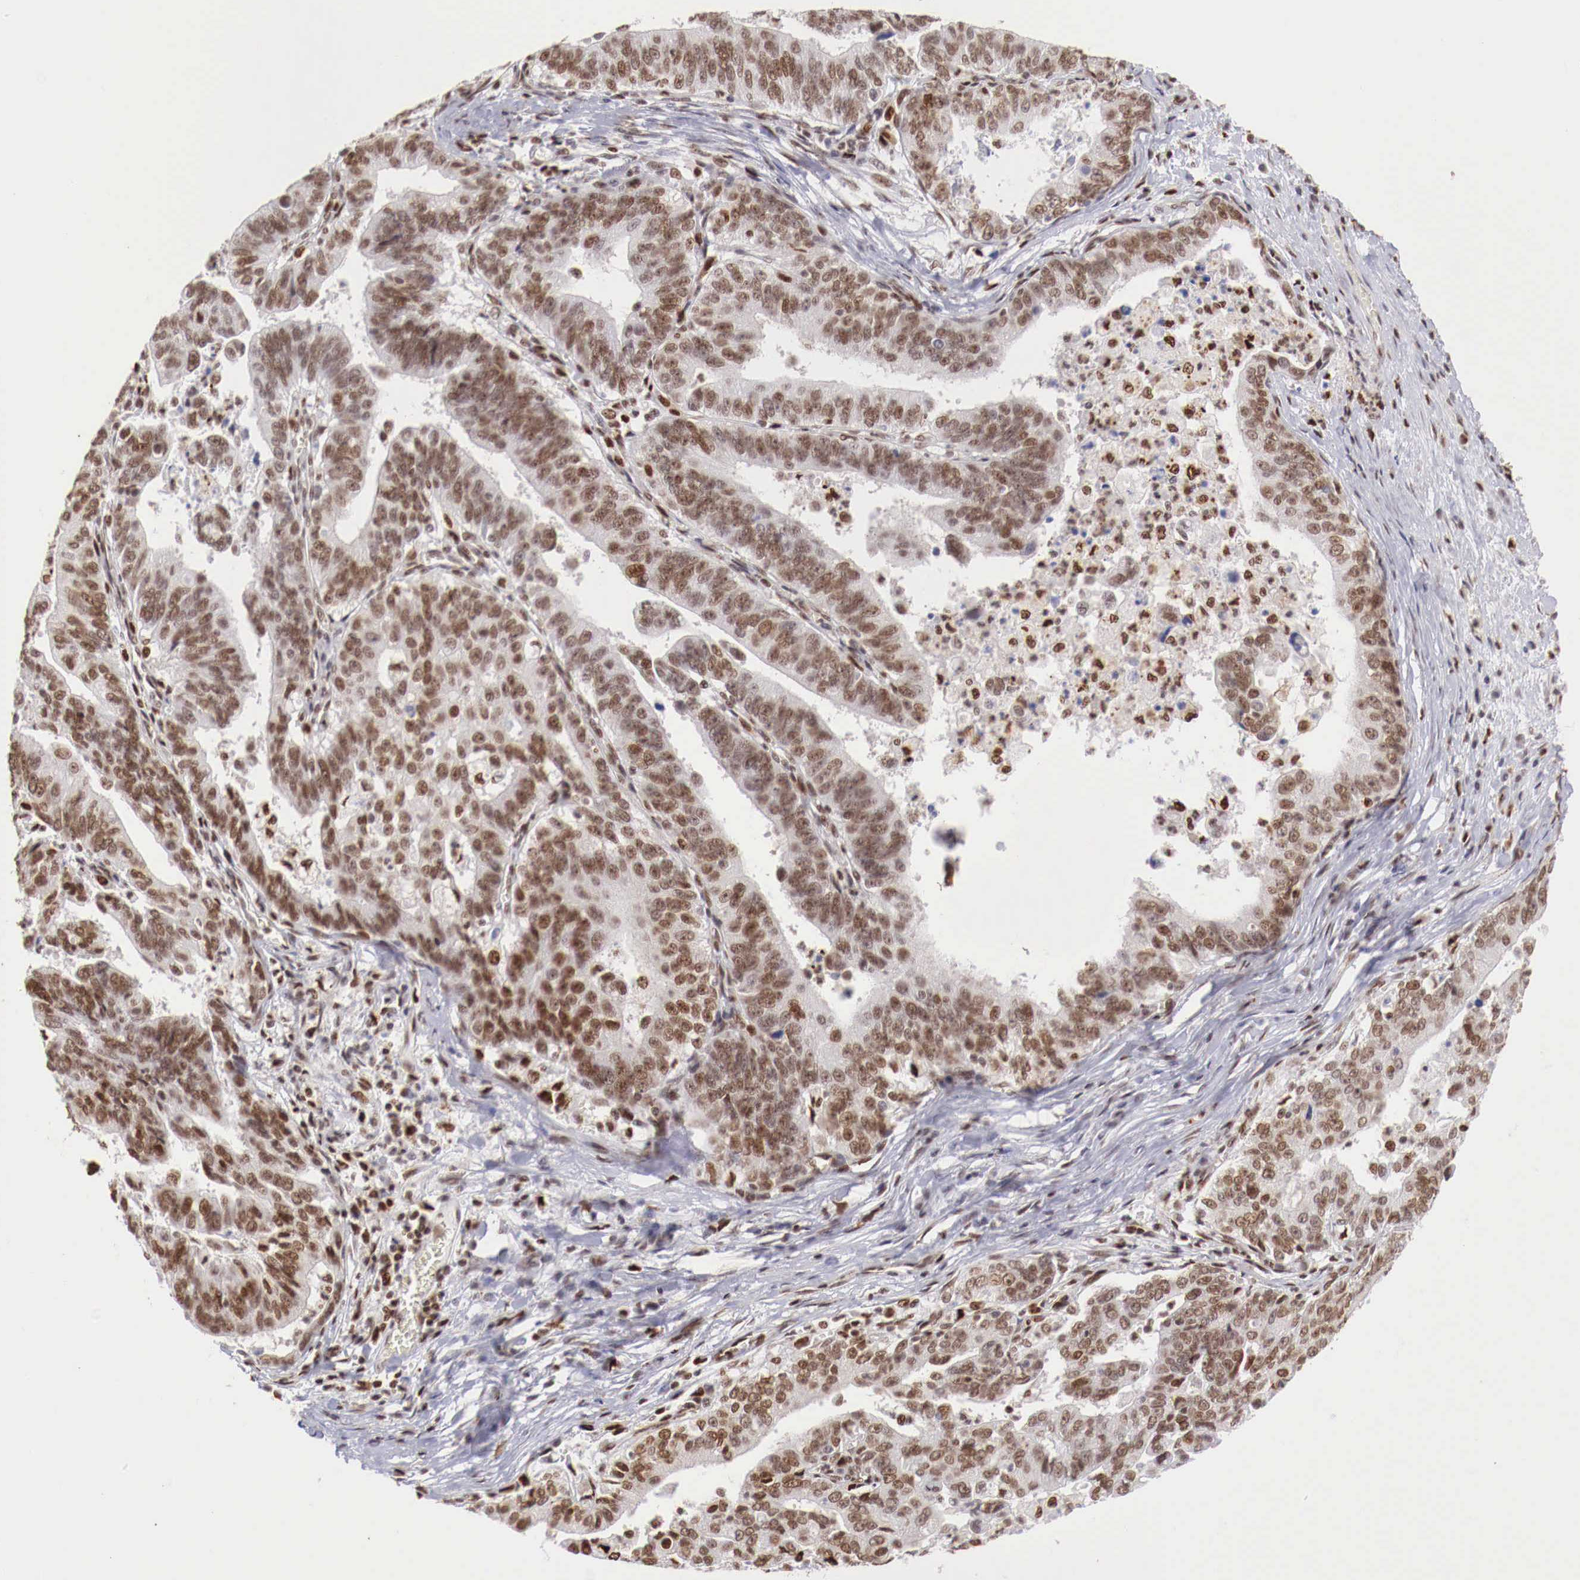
{"staining": {"intensity": "moderate", "quantity": ">75%", "location": "nuclear"}, "tissue": "stomach cancer", "cell_type": "Tumor cells", "image_type": "cancer", "snomed": [{"axis": "morphology", "description": "Adenocarcinoma, NOS"}, {"axis": "topography", "description": "Stomach, upper"}], "caption": "Stomach adenocarcinoma stained with a protein marker displays moderate staining in tumor cells.", "gene": "MAX", "patient": {"sex": "female", "age": 50}}